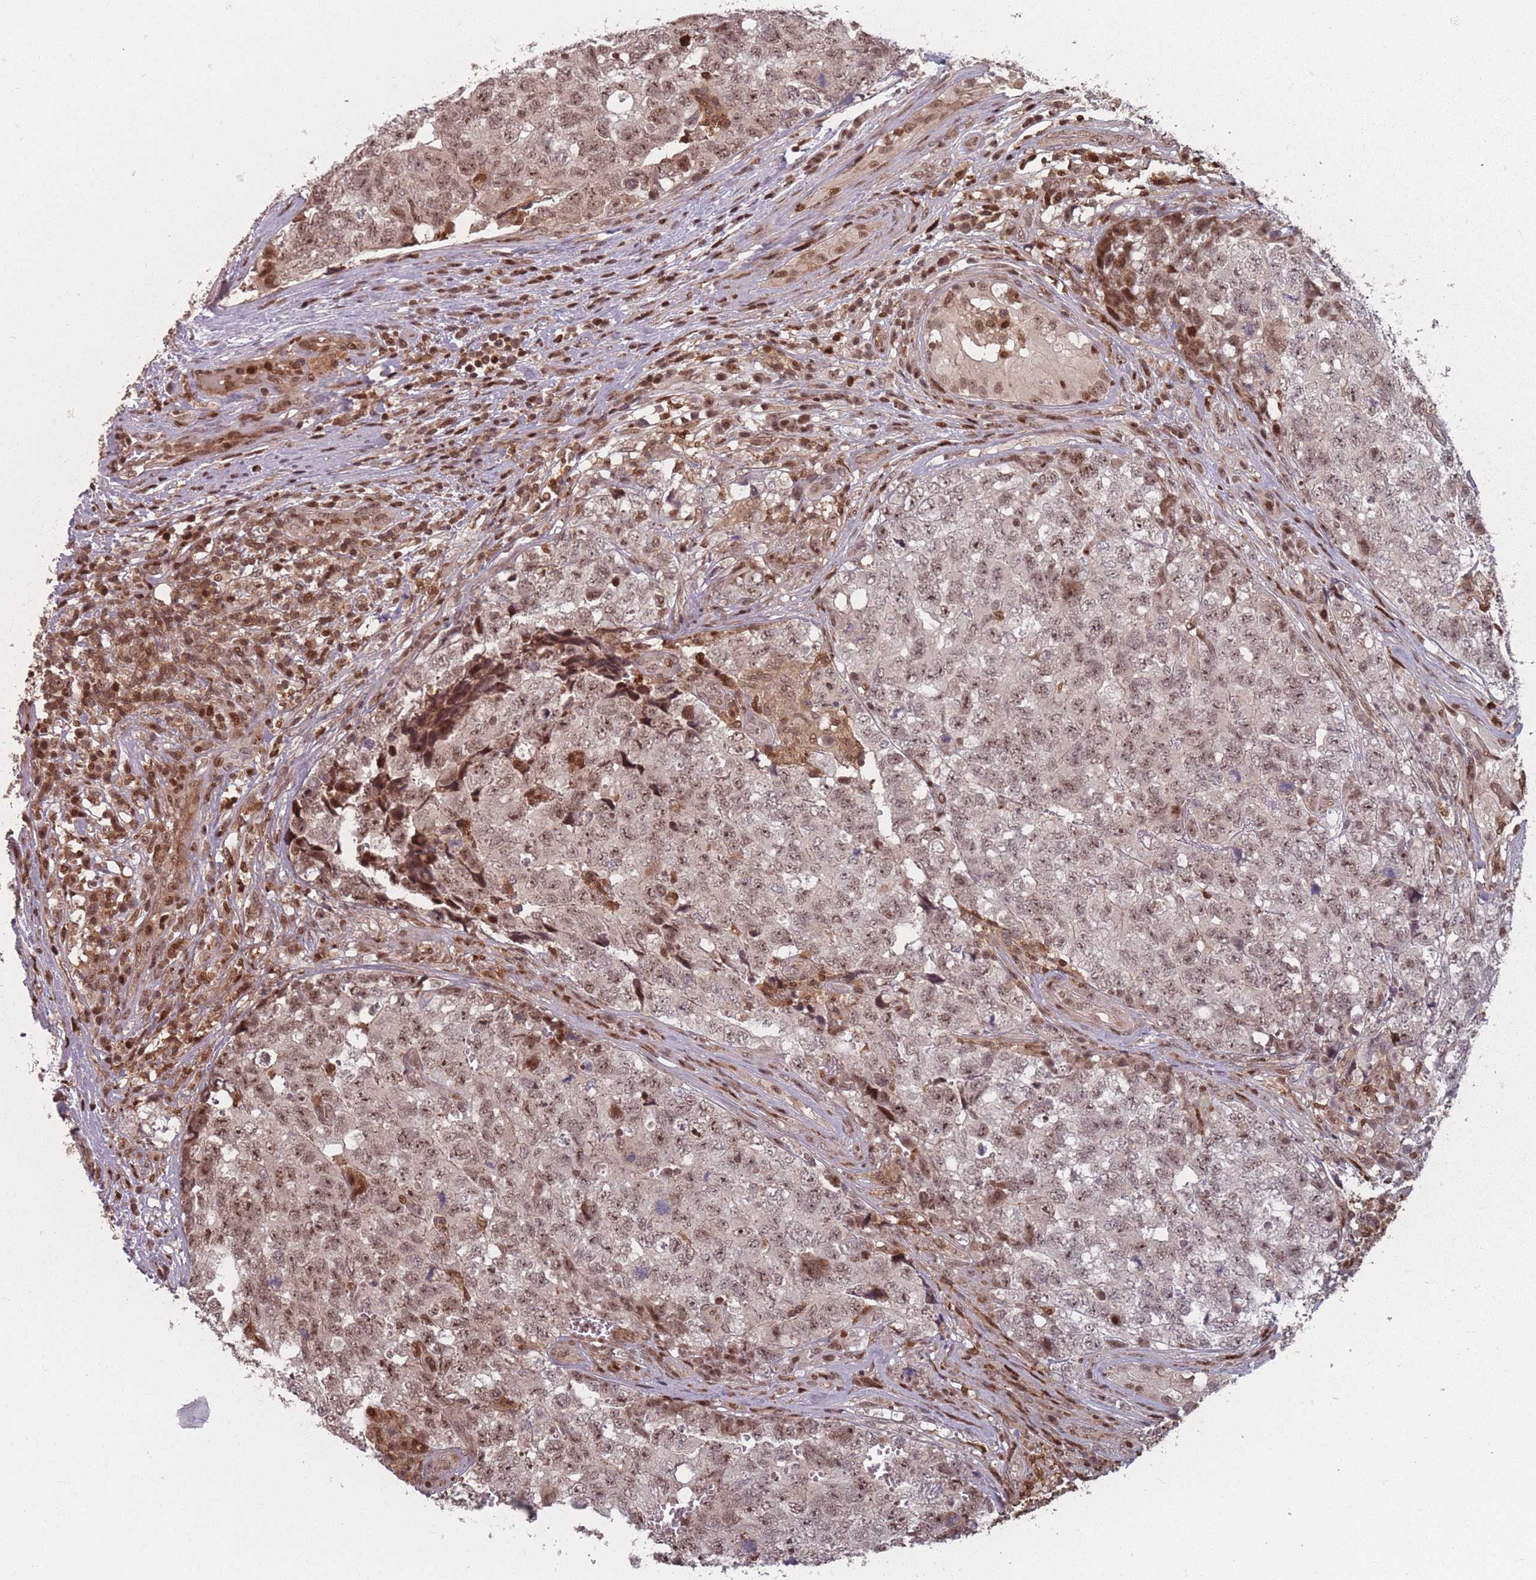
{"staining": {"intensity": "moderate", "quantity": ">75%", "location": "nuclear"}, "tissue": "testis cancer", "cell_type": "Tumor cells", "image_type": "cancer", "snomed": [{"axis": "morphology", "description": "Carcinoma, Embryonal, NOS"}, {"axis": "topography", "description": "Testis"}], "caption": "Testis embryonal carcinoma stained for a protein reveals moderate nuclear positivity in tumor cells.", "gene": "WDR55", "patient": {"sex": "male", "age": 31}}